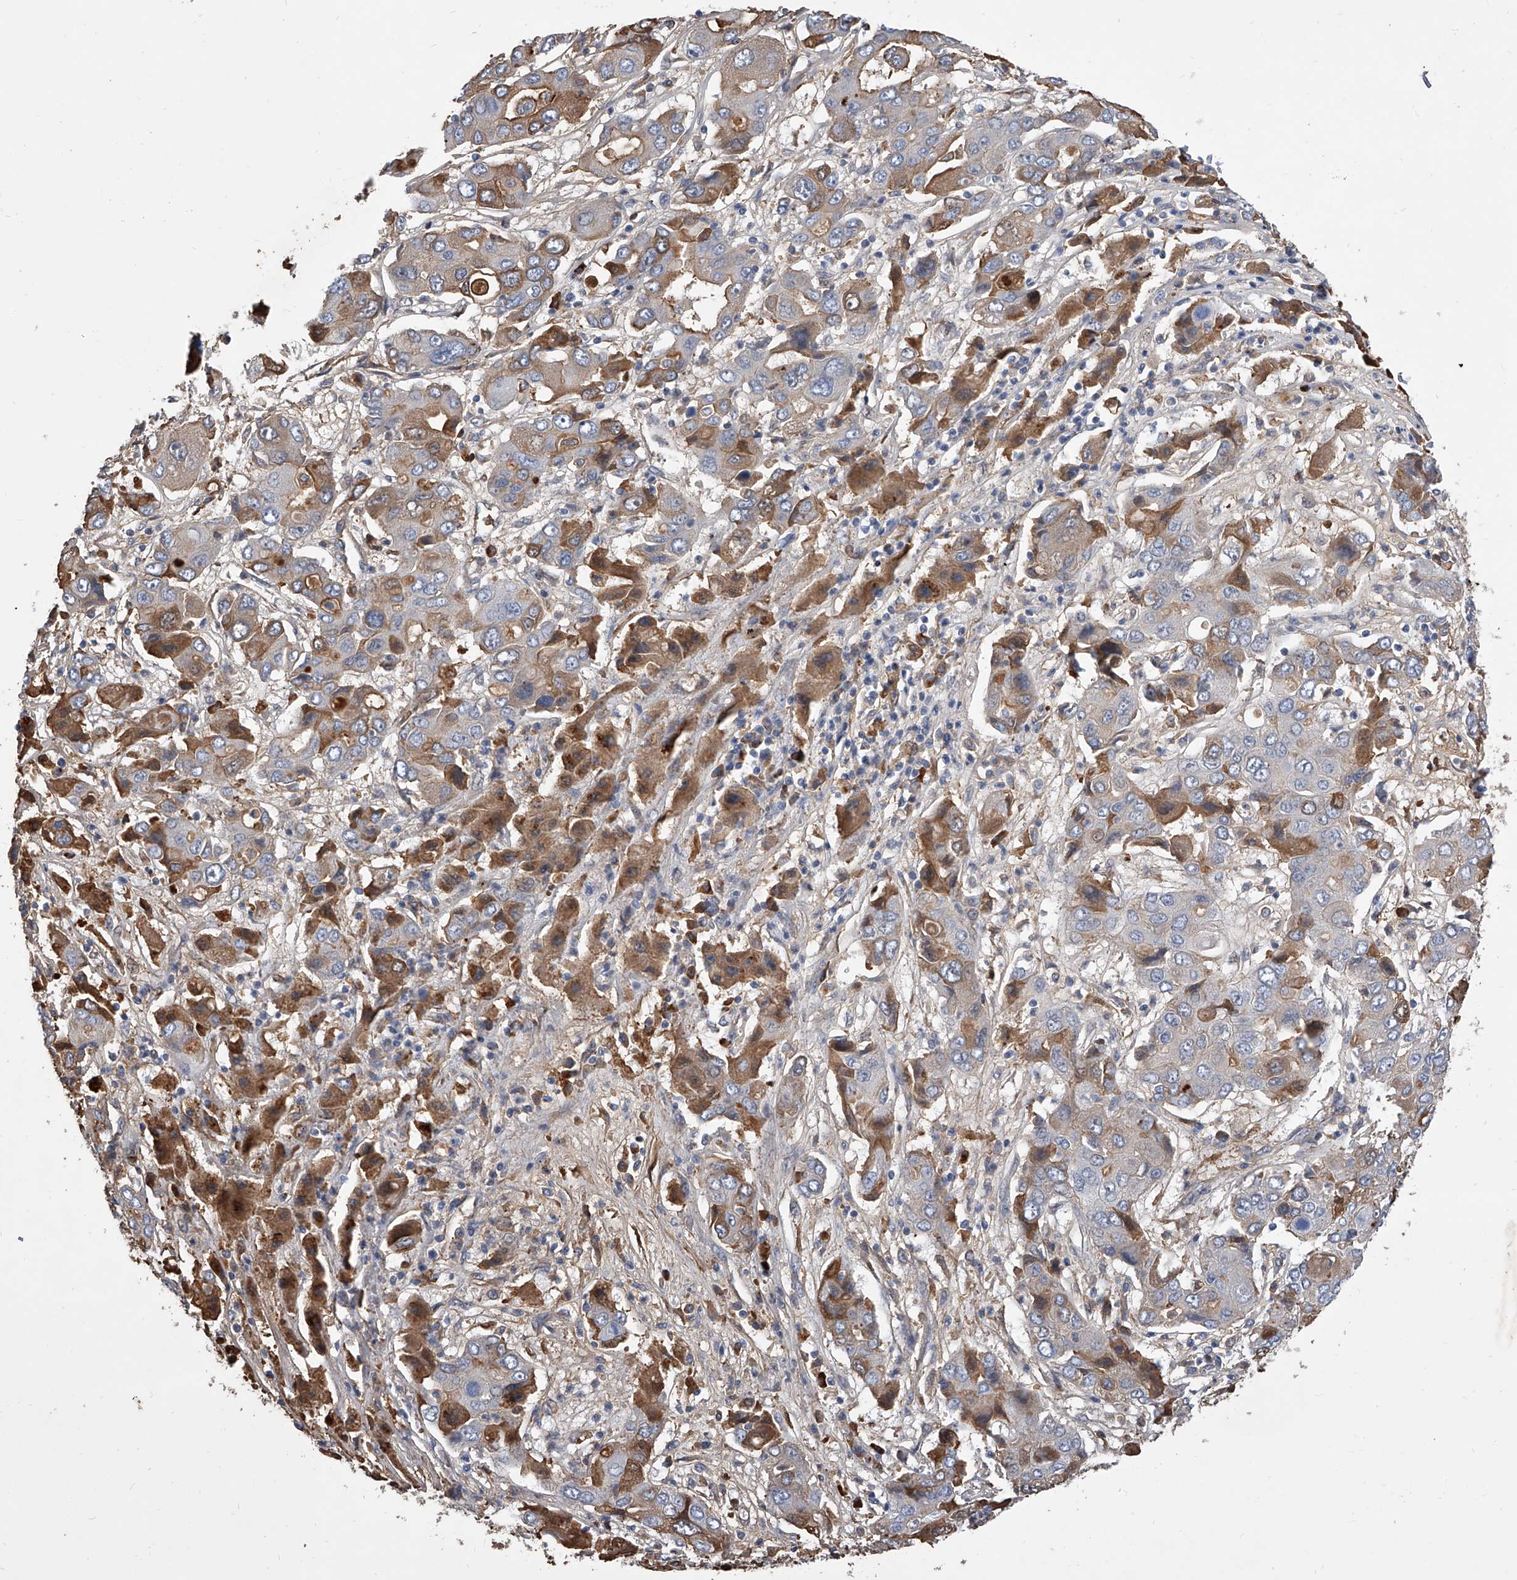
{"staining": {"intensity": "moderate", "quantity": "<25%", "location": "cytoplasmic/membranous"}, "tissue": "liver cancer", "cell_type": "Tumor cells", "image_type": "cancer", "snomed": [{"axis": "morphology", "description": "Cholangiocarcinoma"}, {"axis": "topography", "description": "Liver"}], "caption": "Protein analysis of liver cholangiocarcinoma tissue shows moderate cytoplasmic/membranous positivity in approximately <25% of tumor cells. Nuclei are stained in blue.", "gene": "ZNF25", "patient": {"sex": "male", "age": 67}}